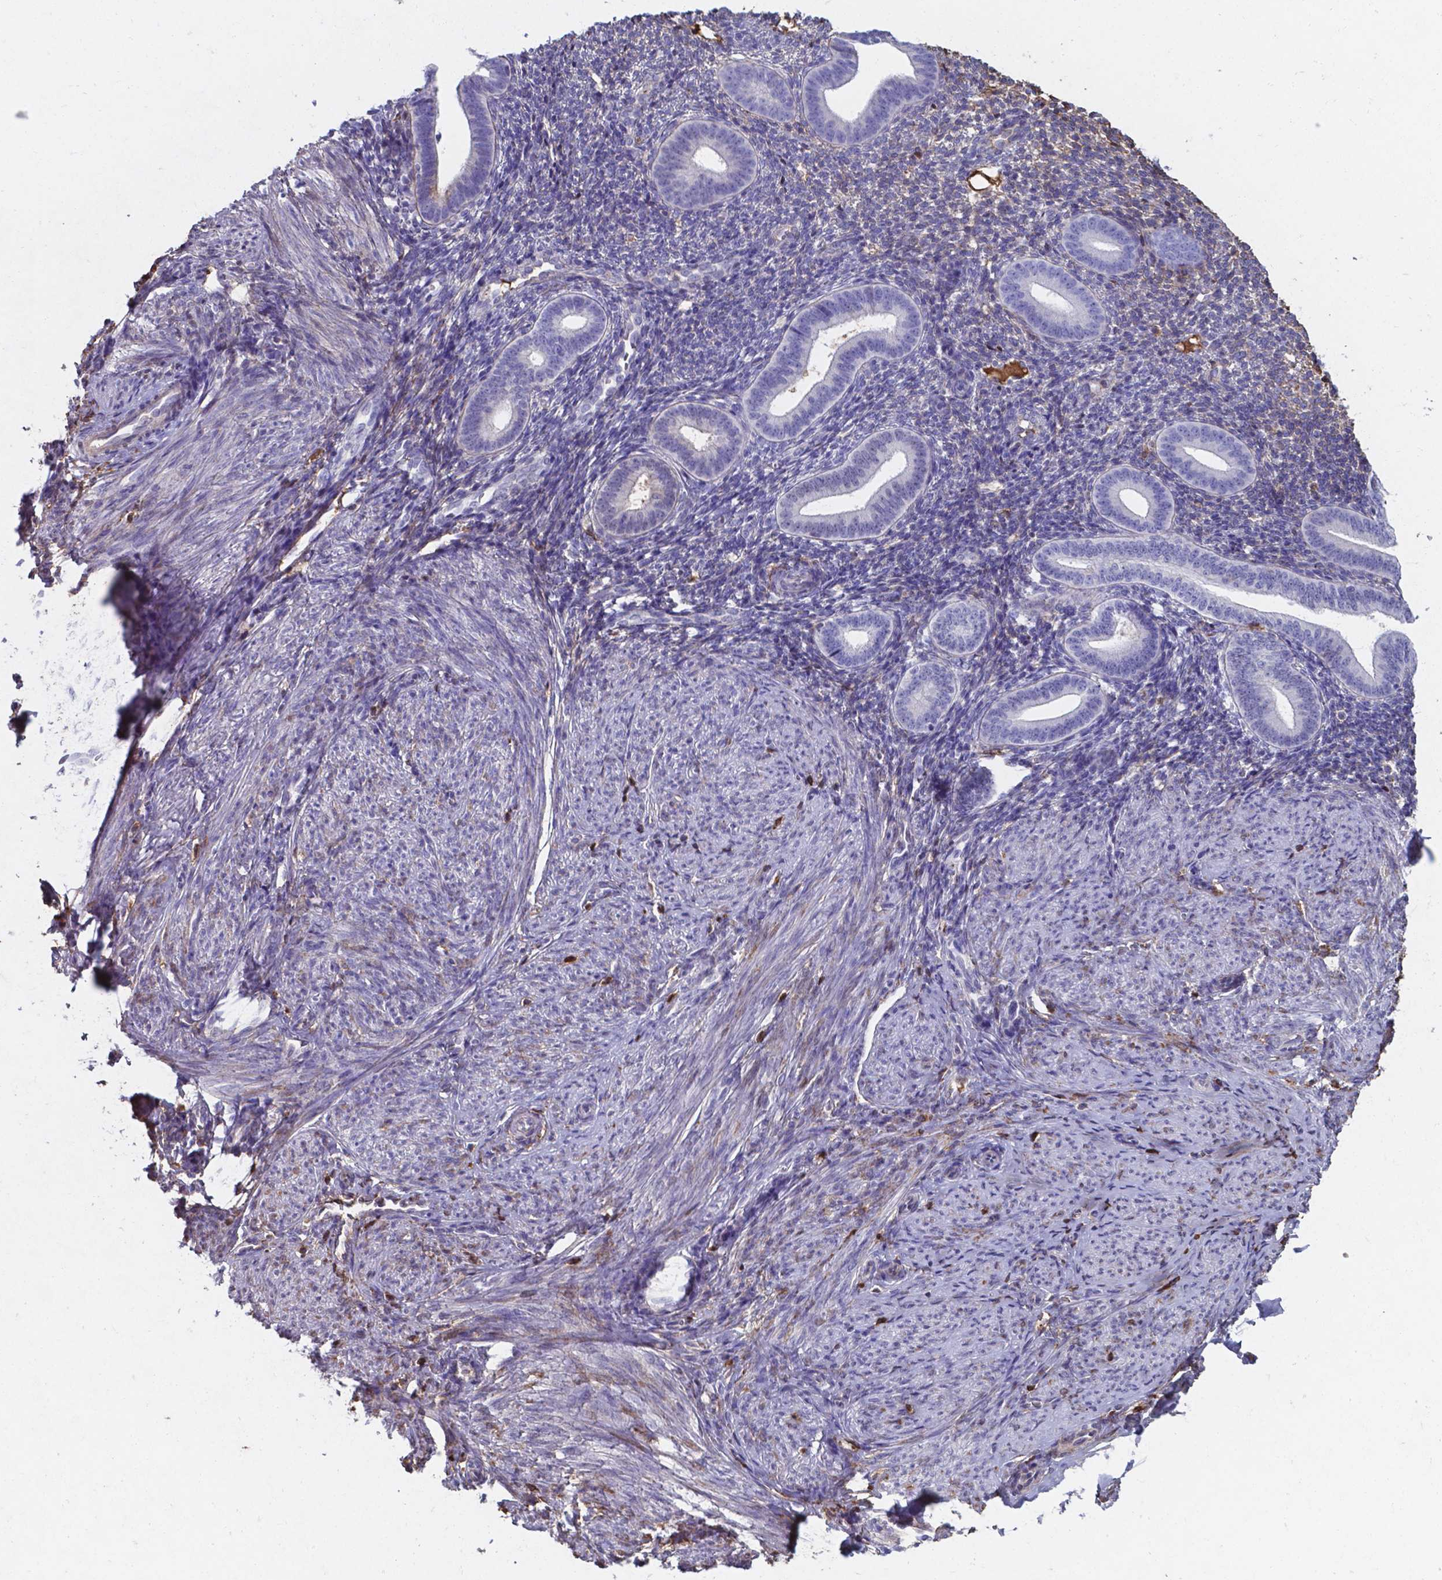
{"staining": {"intensity": "negative", "quantity": "none", "location": "none"}, "tissue": "endometrium", "cell_type": "Cells in endometrial stroma", "image_type": "normal", "snomed": [{"axis": "morphology", "description": "Normal tissue, NOS"}, {"axis": "topography", "description": "Endometrium"}], "caption": "This photomicrograph is of benign endometrium stained with immunohistochemistry to label a protein in brown with the nuclei are counter-stained blue. There is no staining in cells in endometrial stroma. (Stains: DAB immunohistochemistry (IHC) with hematoxylin counter stain, Microscopy: brightfield microscopy at high magnification).", "gene": "SERPINA1", "patient": {"sex": "female", "age": 40}}